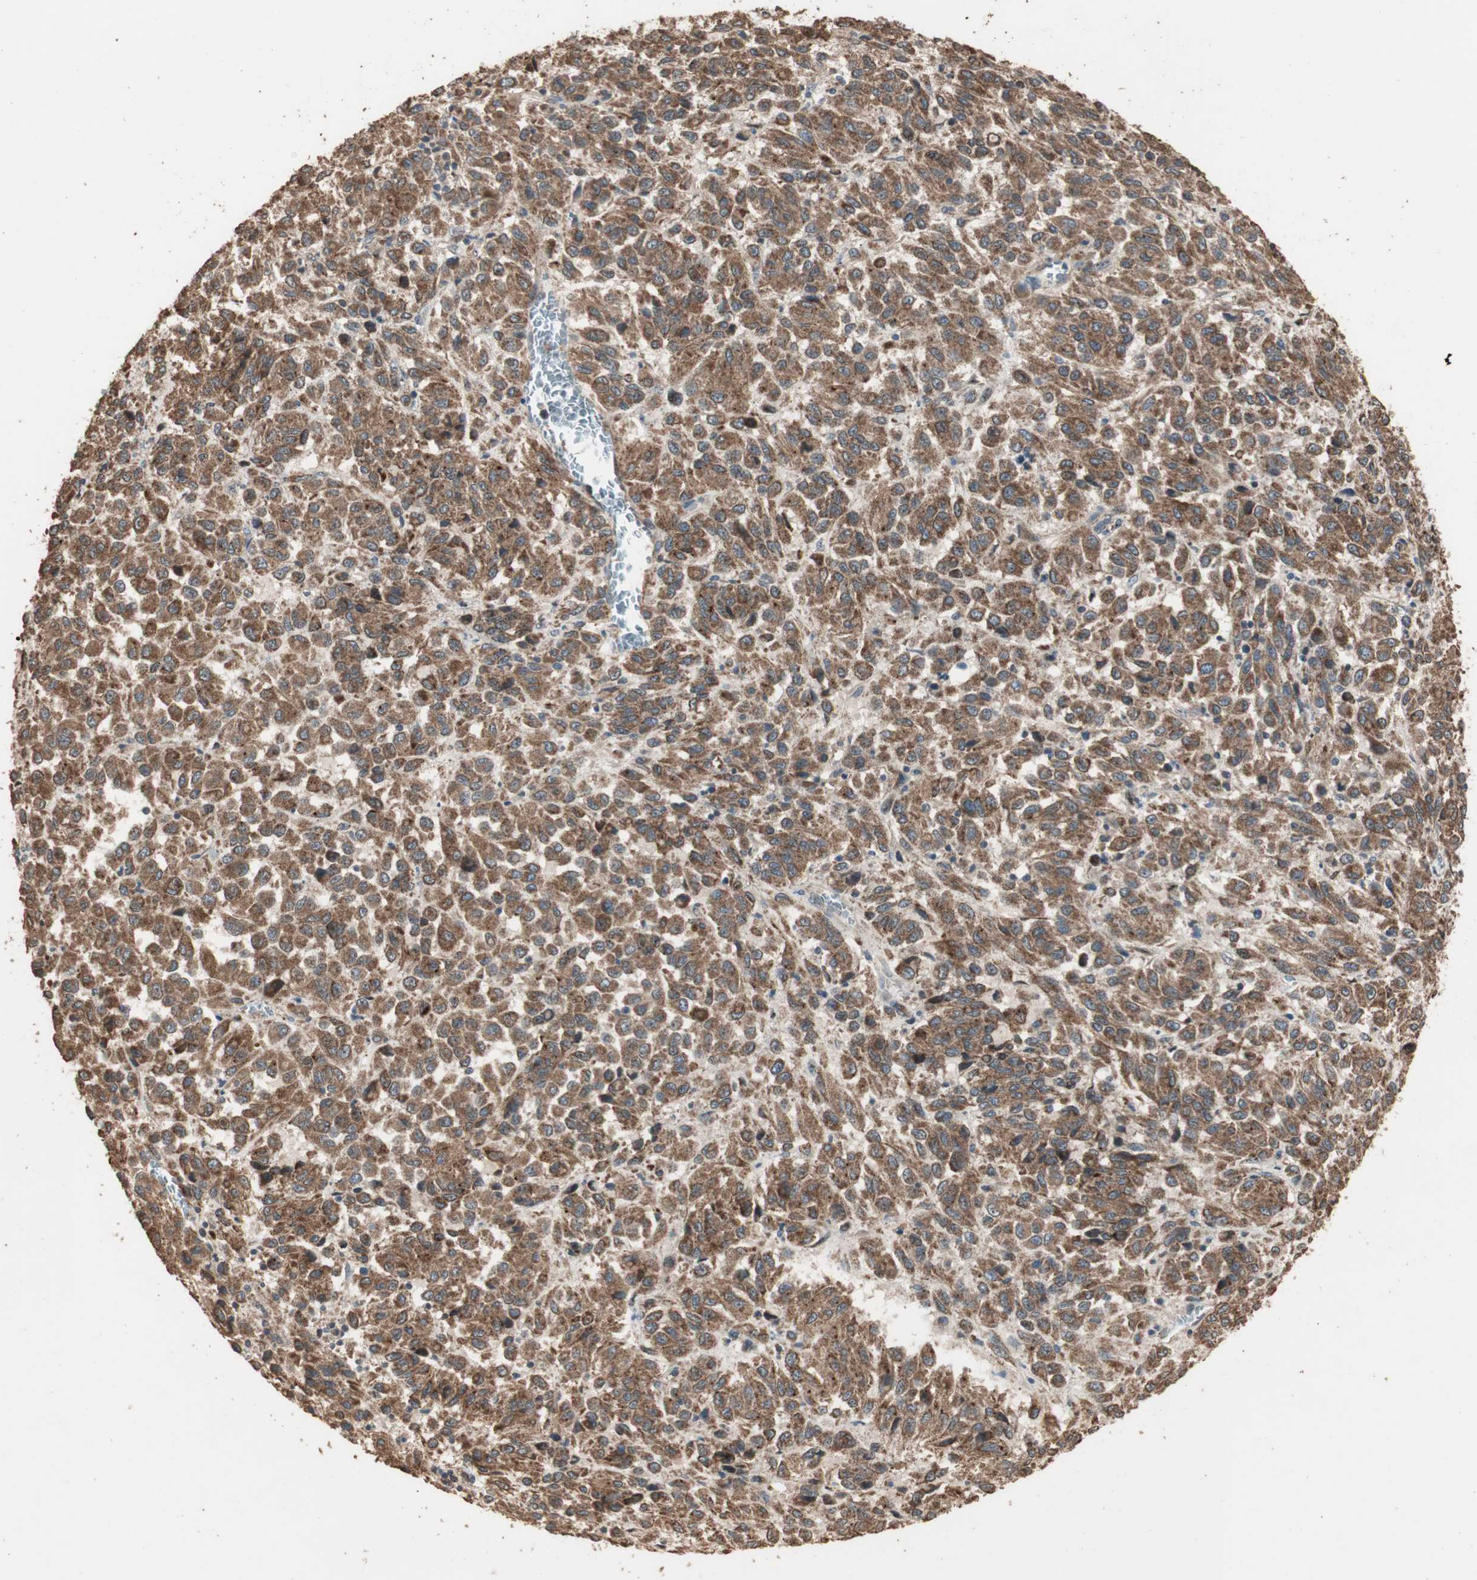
{"staining": {"intensity": "strong", "quantity": ">75%", "location": "cytoplasmic/membranous"}, "tissue": "melanoma", "cell_type": "Tumor cells", "image_type": "cancer", "snomed": [{"axis": "morphology", "description": "Malignant melanoma, Metastatic site"}, {"axis": "topography", "description": "Lung"}], "caption": "Melanoma was stained to show a protein in brown. There is high levels of strong cytoplasmic/membranous positivity in about >75% of tumor cells.", "gene": "USP20", "patient": {"sex": "male", "age": 64}}